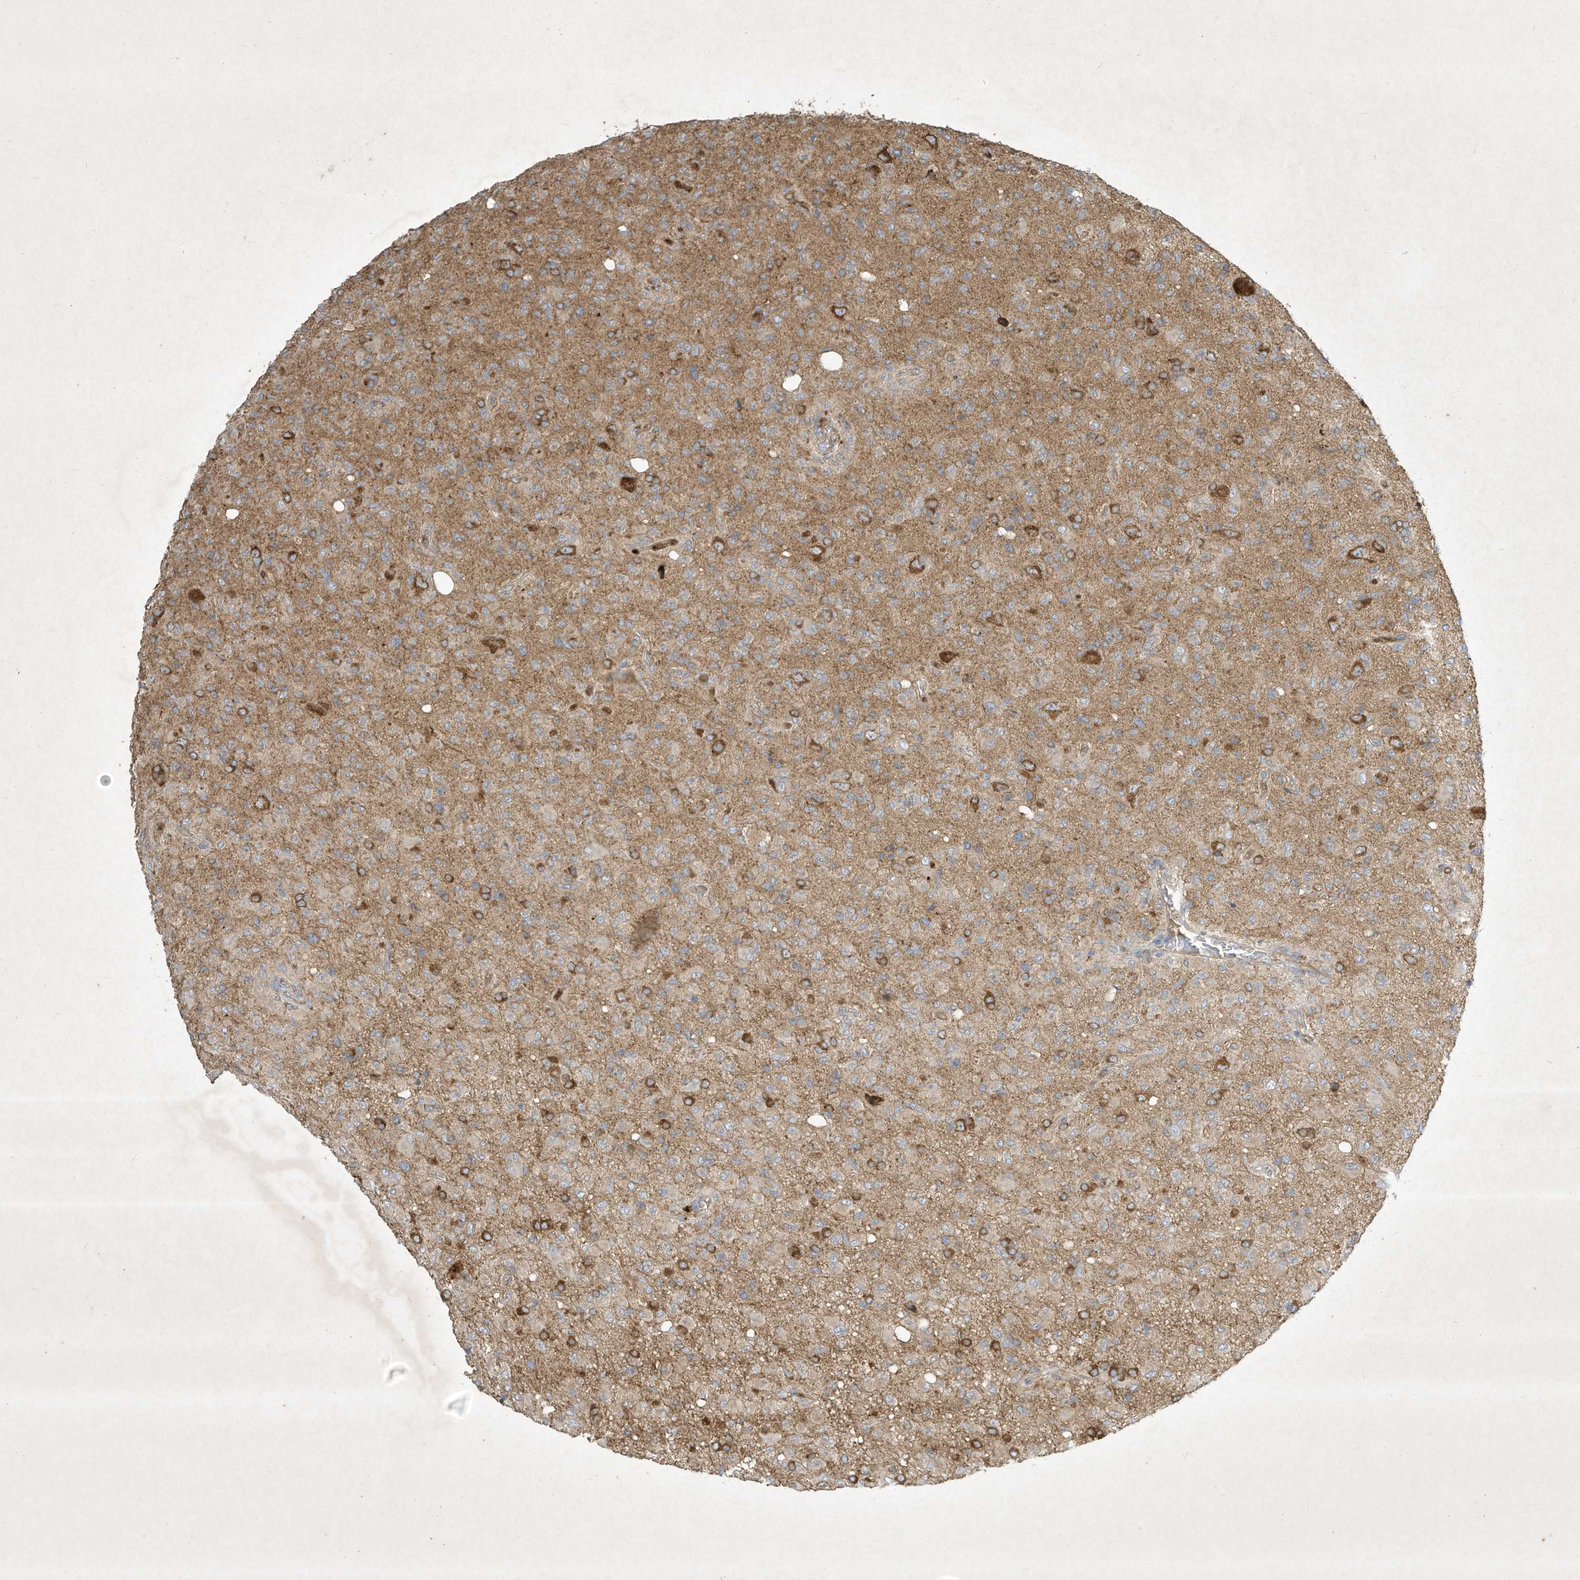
{"staining": {"intensity": "weak", "quantity": "<25%", "location": "cytoplasmic/membranous"}, "tissue": "glioma", "cell_type": "Tumor cells", "image_type": "cancer", "snomed": [{"axis": "morphology", "description": "Glioma, malignant, High grade"}, {"axis": "topography", "description": "Brain"}], "caption": "Histopathology image shows no significant protein expression in tumor cells of malignant high-grade glioma.", "gene": "SYNJ2", "patient": {"sex": "female", "age": 57}}